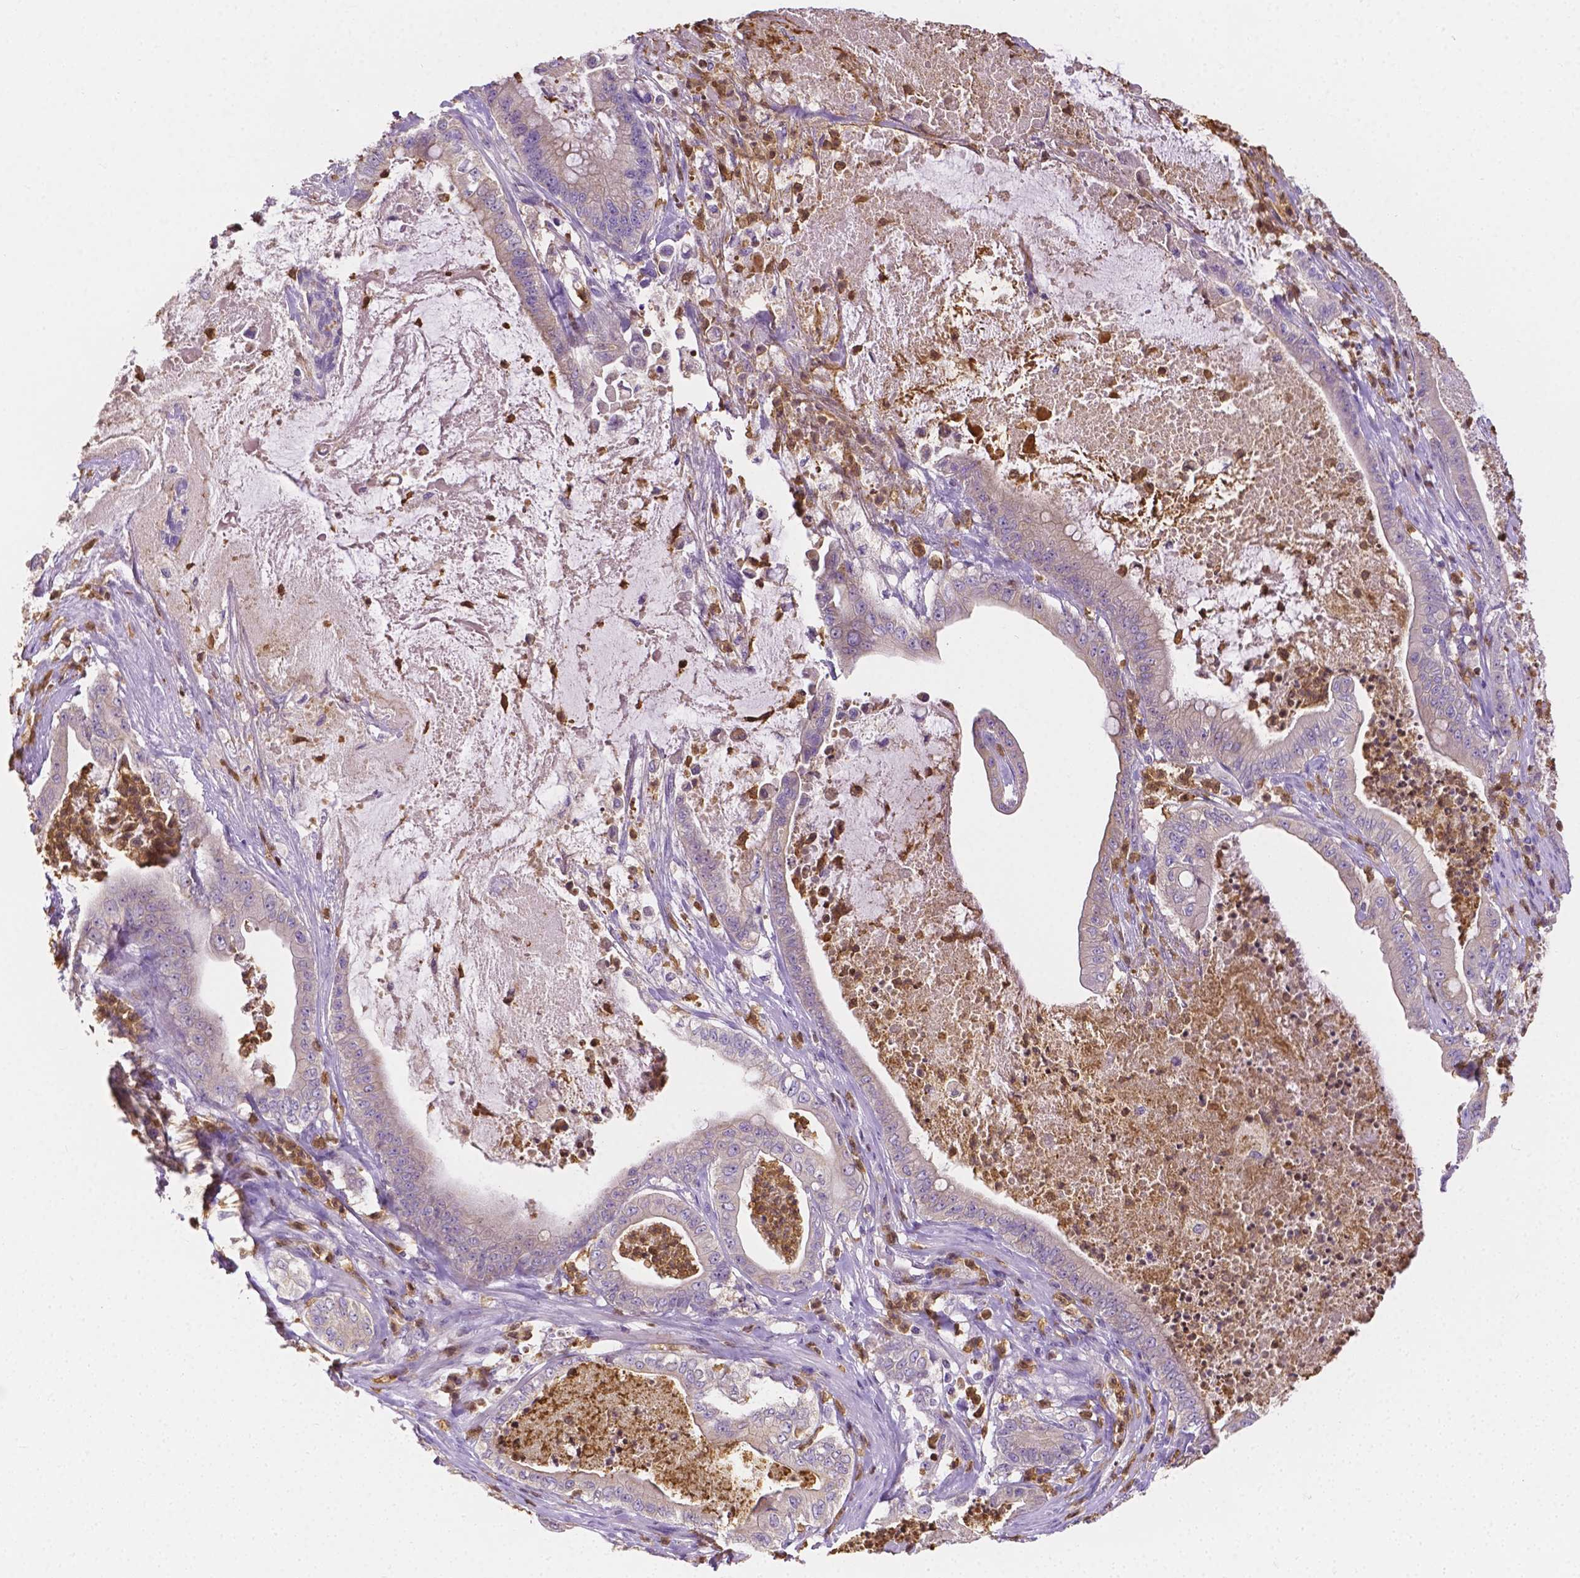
{"staining": {"intensity": "negative", "quantity": "none", "location": "none"}, "tissue": "pancreatic cancer", "cell_type": "Tumor cells", "image_type": "cancer", "snomed": [{"axis": "morphology", "description": "Adenocarcinoma, NOS"}, {"axis": "topography", "description": "Pancreas"}], "caption": "Pancreatic cancer was stained to show a protein in brown. There is no significant positivity in tumor cells. (Stains: DAB IHC with hematoxylin counter stain, Microscopy: brightfield microscopy at high magnification).", "gene": "ZNRD2", "patient": {"sex": "male", "age": 71}}